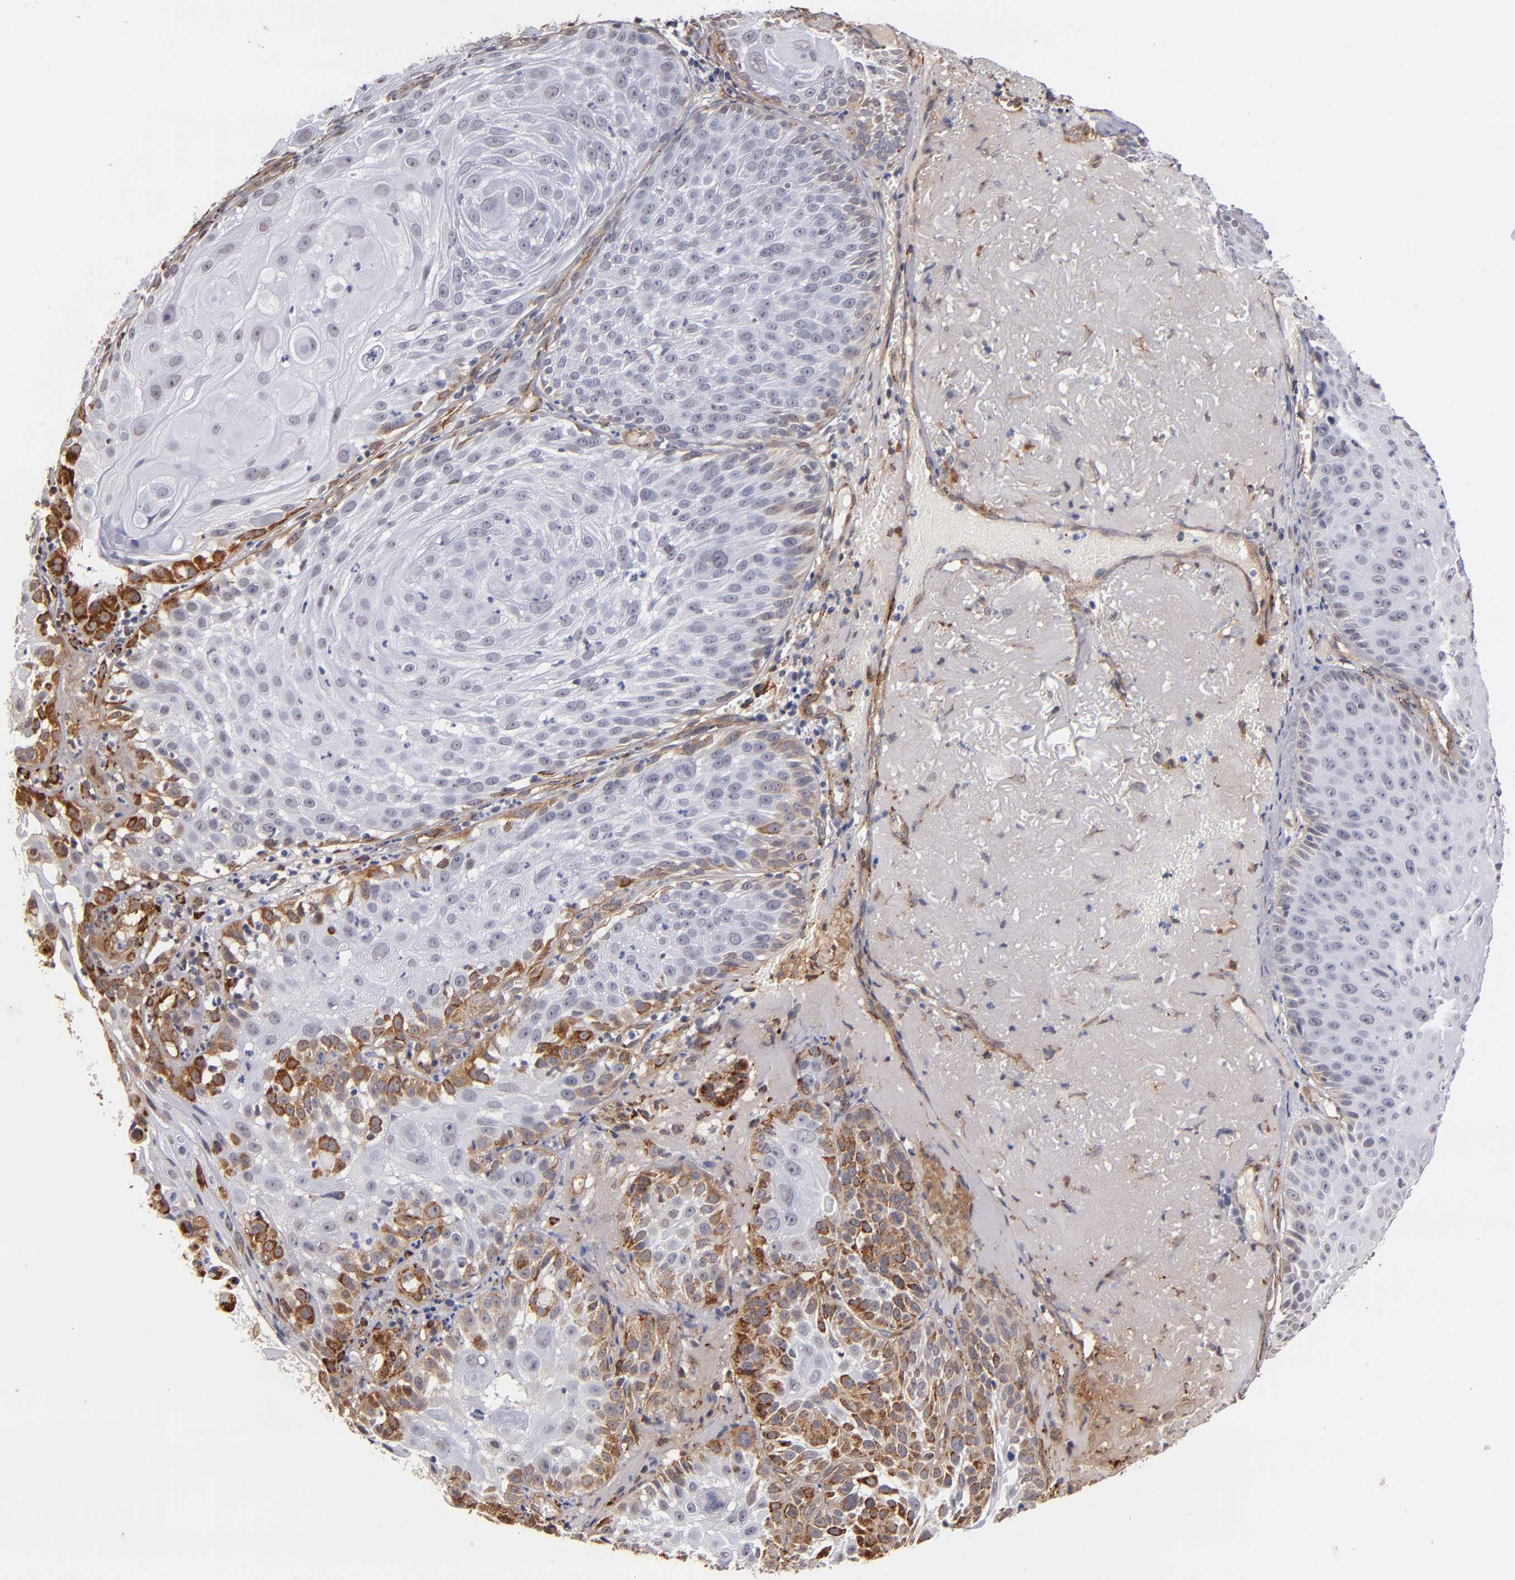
{"staining": {"intensity": "moderate", "quantity": "<25%", "location": "cytoplasmic/membranous"}, "tissue": "skin cancer", "cell_type": "Tumor cells", "image_type": "cancer", "snomed": [{"axis": "morphology", "description": "Squamous cell carcinoma, NOS"}, {"axis": "topography", "description": "Skin"}], "caption": "High-power microscopy captured an immunohistochemistry micrograph of skin squamous cell carcinoma, revealing moderate cytoplasmic/membranous staining in approximately <25% of tumor cells.", "gene": "LAMC1", "patient": {"sex": "female", "age": 89}}